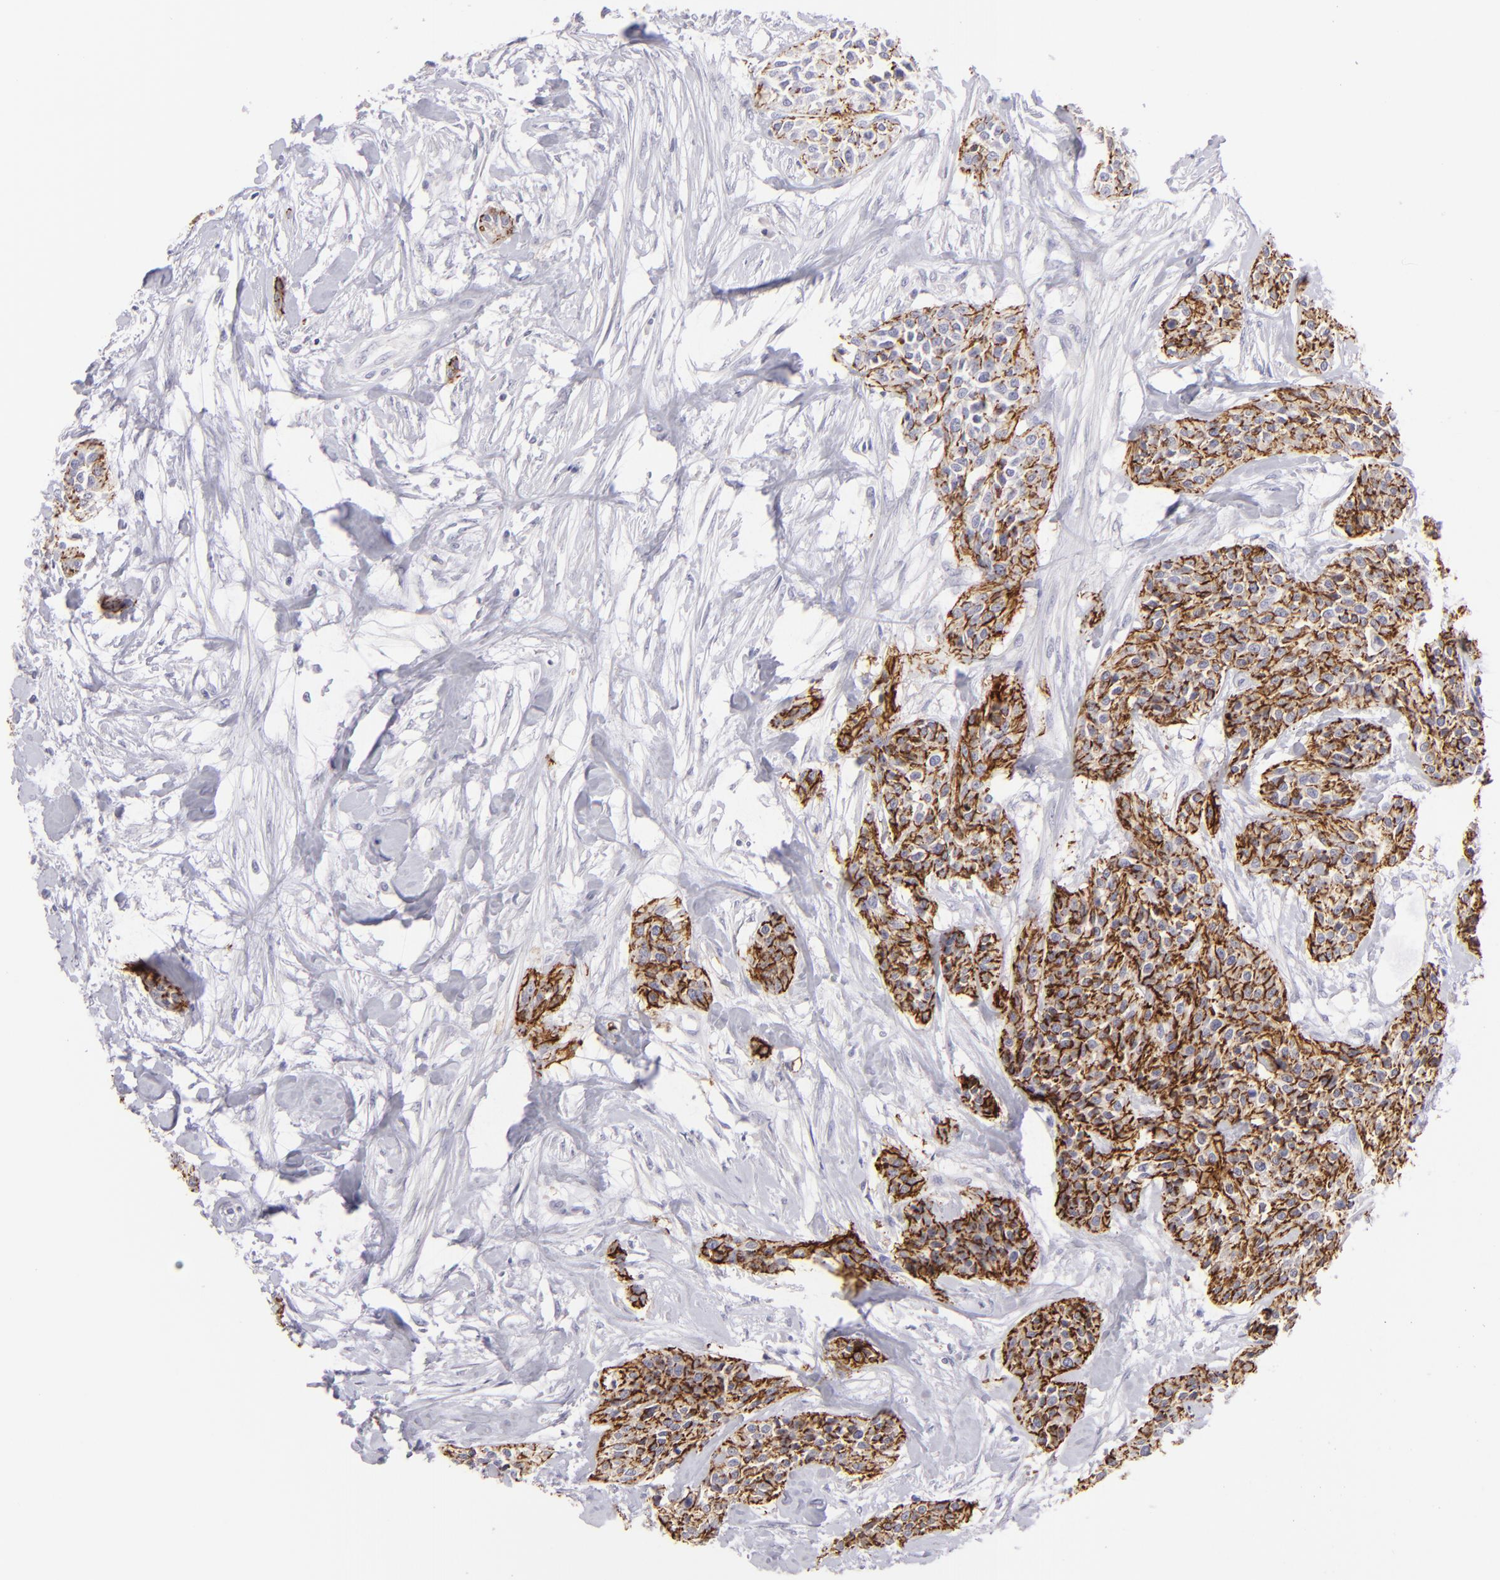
{"staining": {"intensity": "moderate", "quantity": ">75%", "location": "cytoplasmic/membranous"}, "tissue": "urothelial cancer", "cell_type": "Tumor cells", "image_type": "cancer", "snomed": [{"axis": "morphology", "description": "Urothelial carcinoma, High grade"}, {"axis": "topography", "description": "Urinary bladder"}], "caption": "This image exhibits IHC staining of human urothelial cancer, with medium moderate cytoplasmic/membranous expression in approximately >75% of tumor cells.", "gene": "CLDN4", "patient": {"sex": "male", "age": 56}}